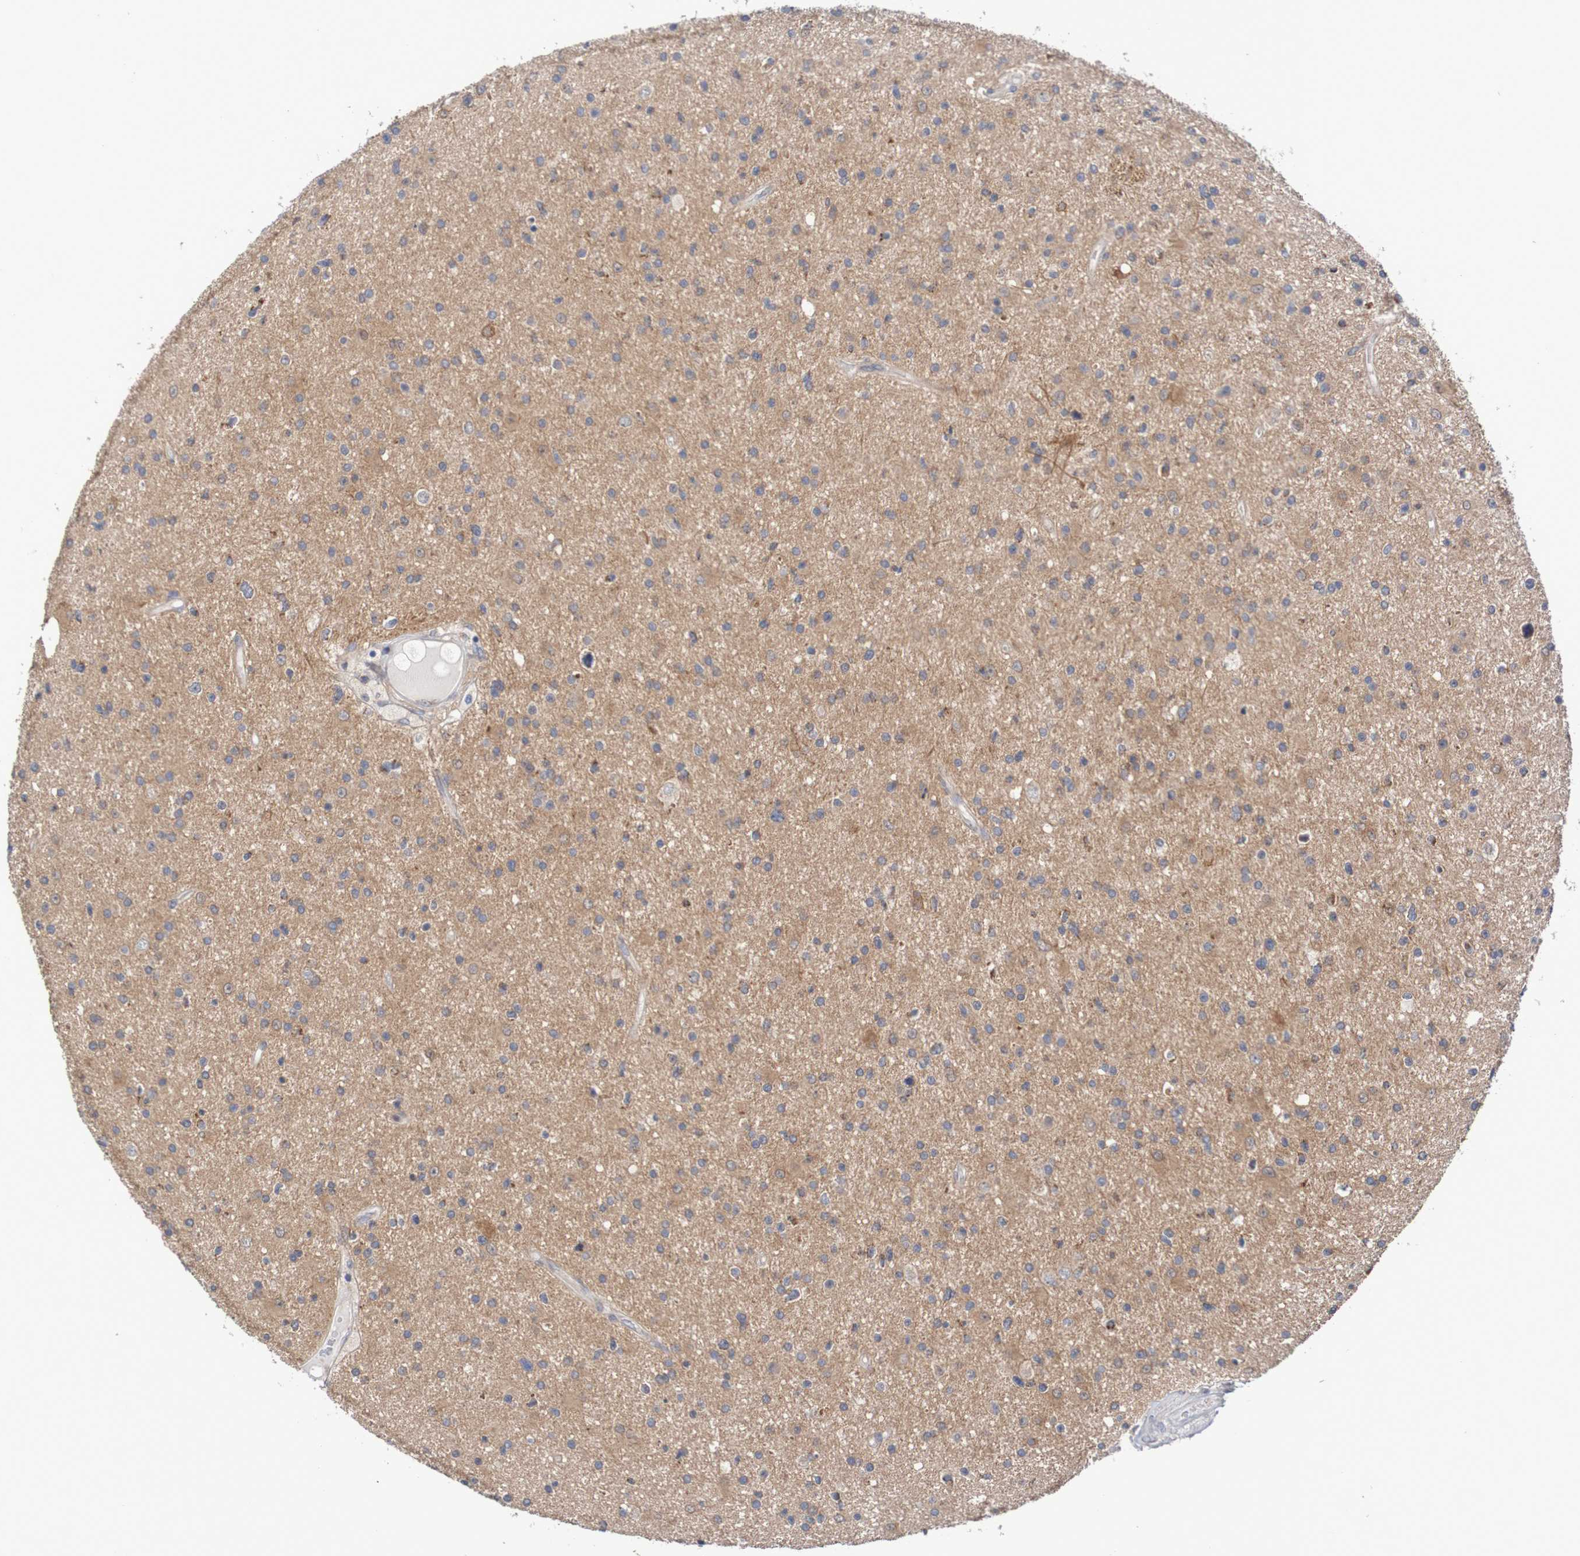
{"staining": {"intensity": "negative", "quantity": "none", "location": "none"}, "tissue": "glioma", "cell_type": "Tumor cells", "image_type": "cancer", "snomed": [{"axis": "morphology", "description": "Glioma, malignant, High grade"}, {"axis": "topography", "description": "Brain"}], "caption": "Immunohistochemistry of human glioma reveals no staining in tumor cells.", "gene": "C3orf18", "patient": {"sex": "male", "age": 33}}